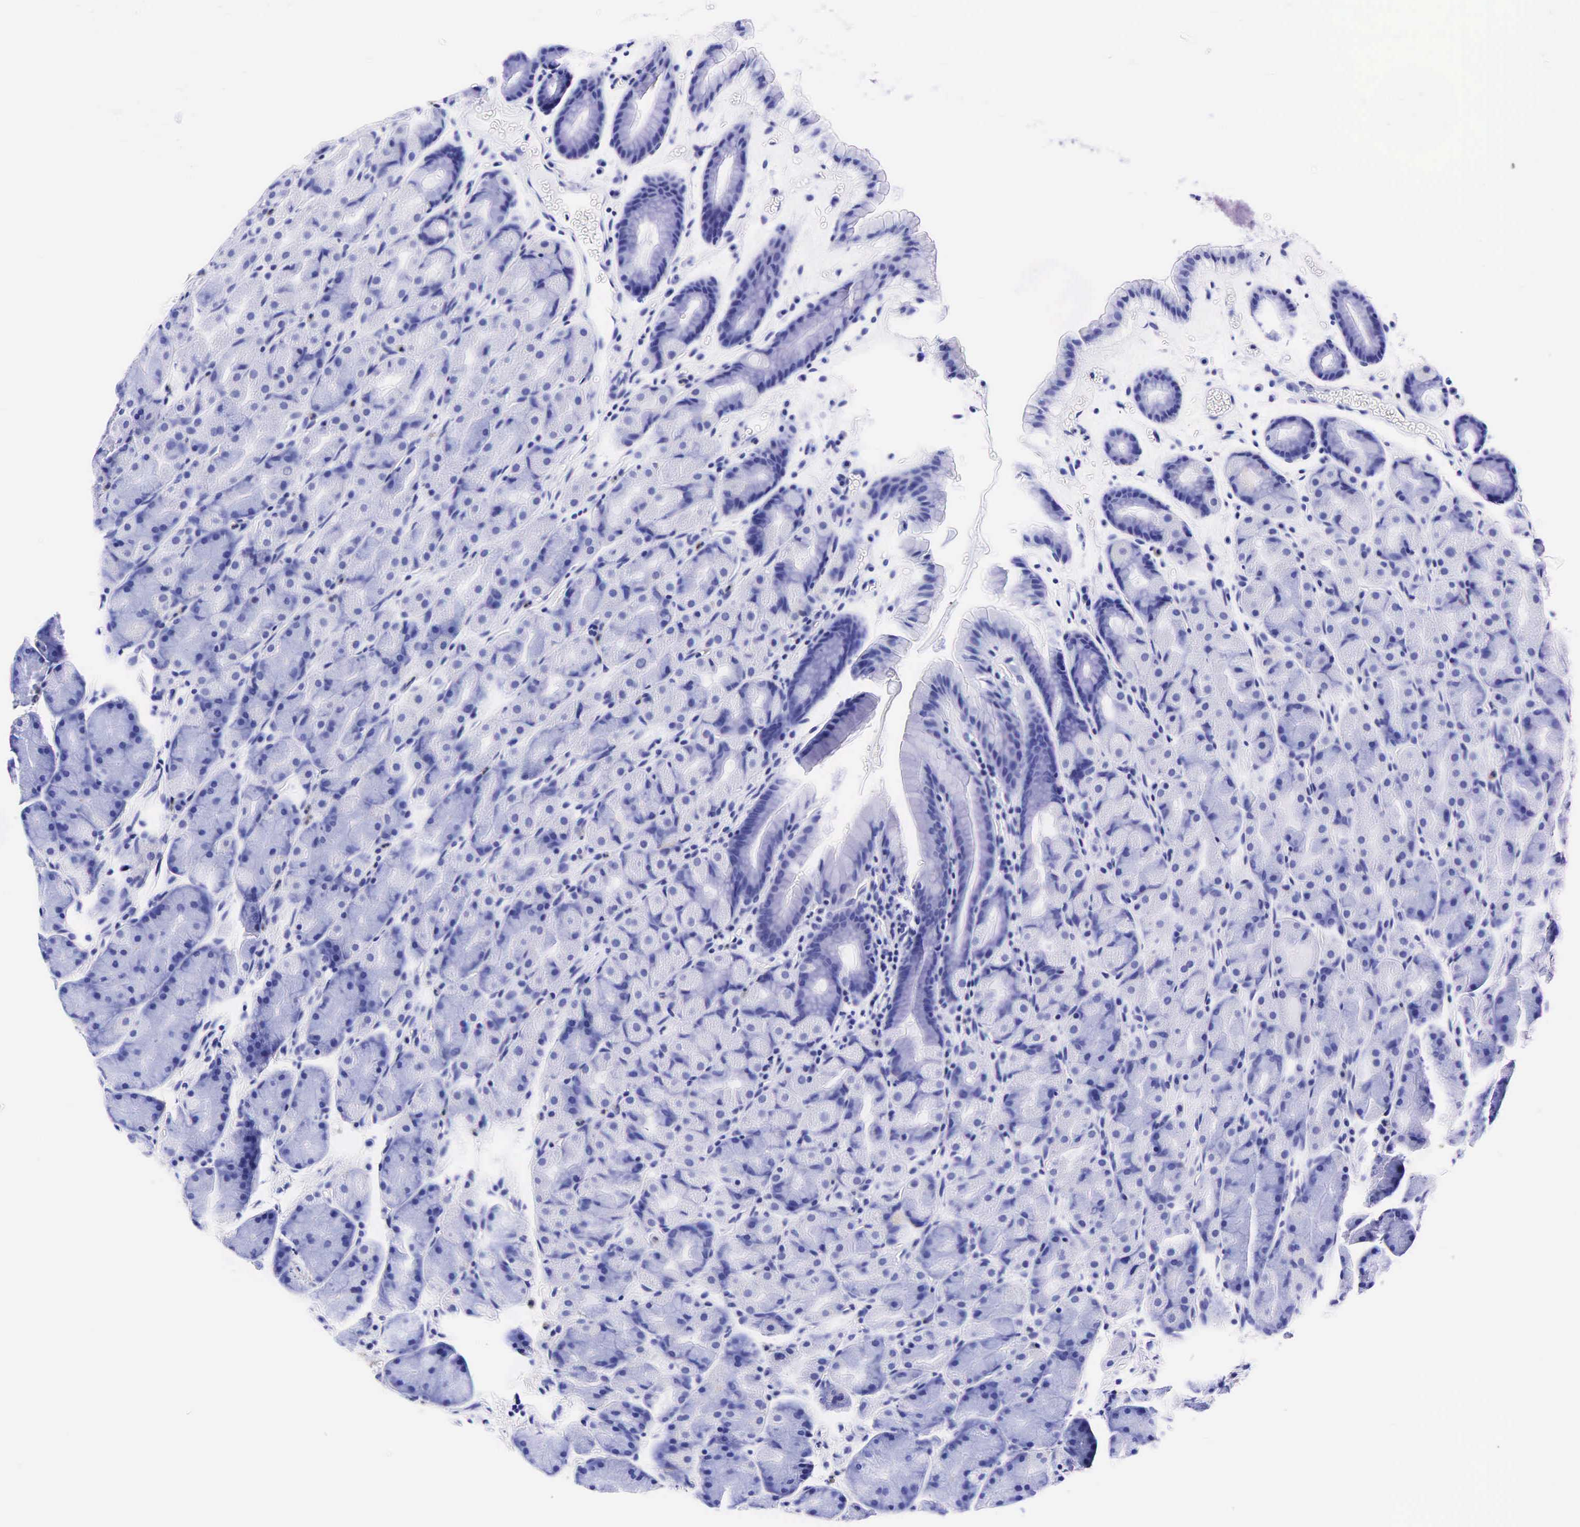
{"staining": {"intensity": "negative", "quantity": "none", "location": "none"}, "tissue": "stomach", "cell_type": "Glandular cells", "image_type": "normal", "snomed": [{"axis": "morphology", "description": "Adenocarcinoma, NOS"}, {"axis": "topography", "description": "Stomach, upper"}], "caption": "Image shows no significant protein positivity in glandular cells of unremarkable stomach.", "gene": "GAST", "patient": {"sex": "male", "age": 47}}